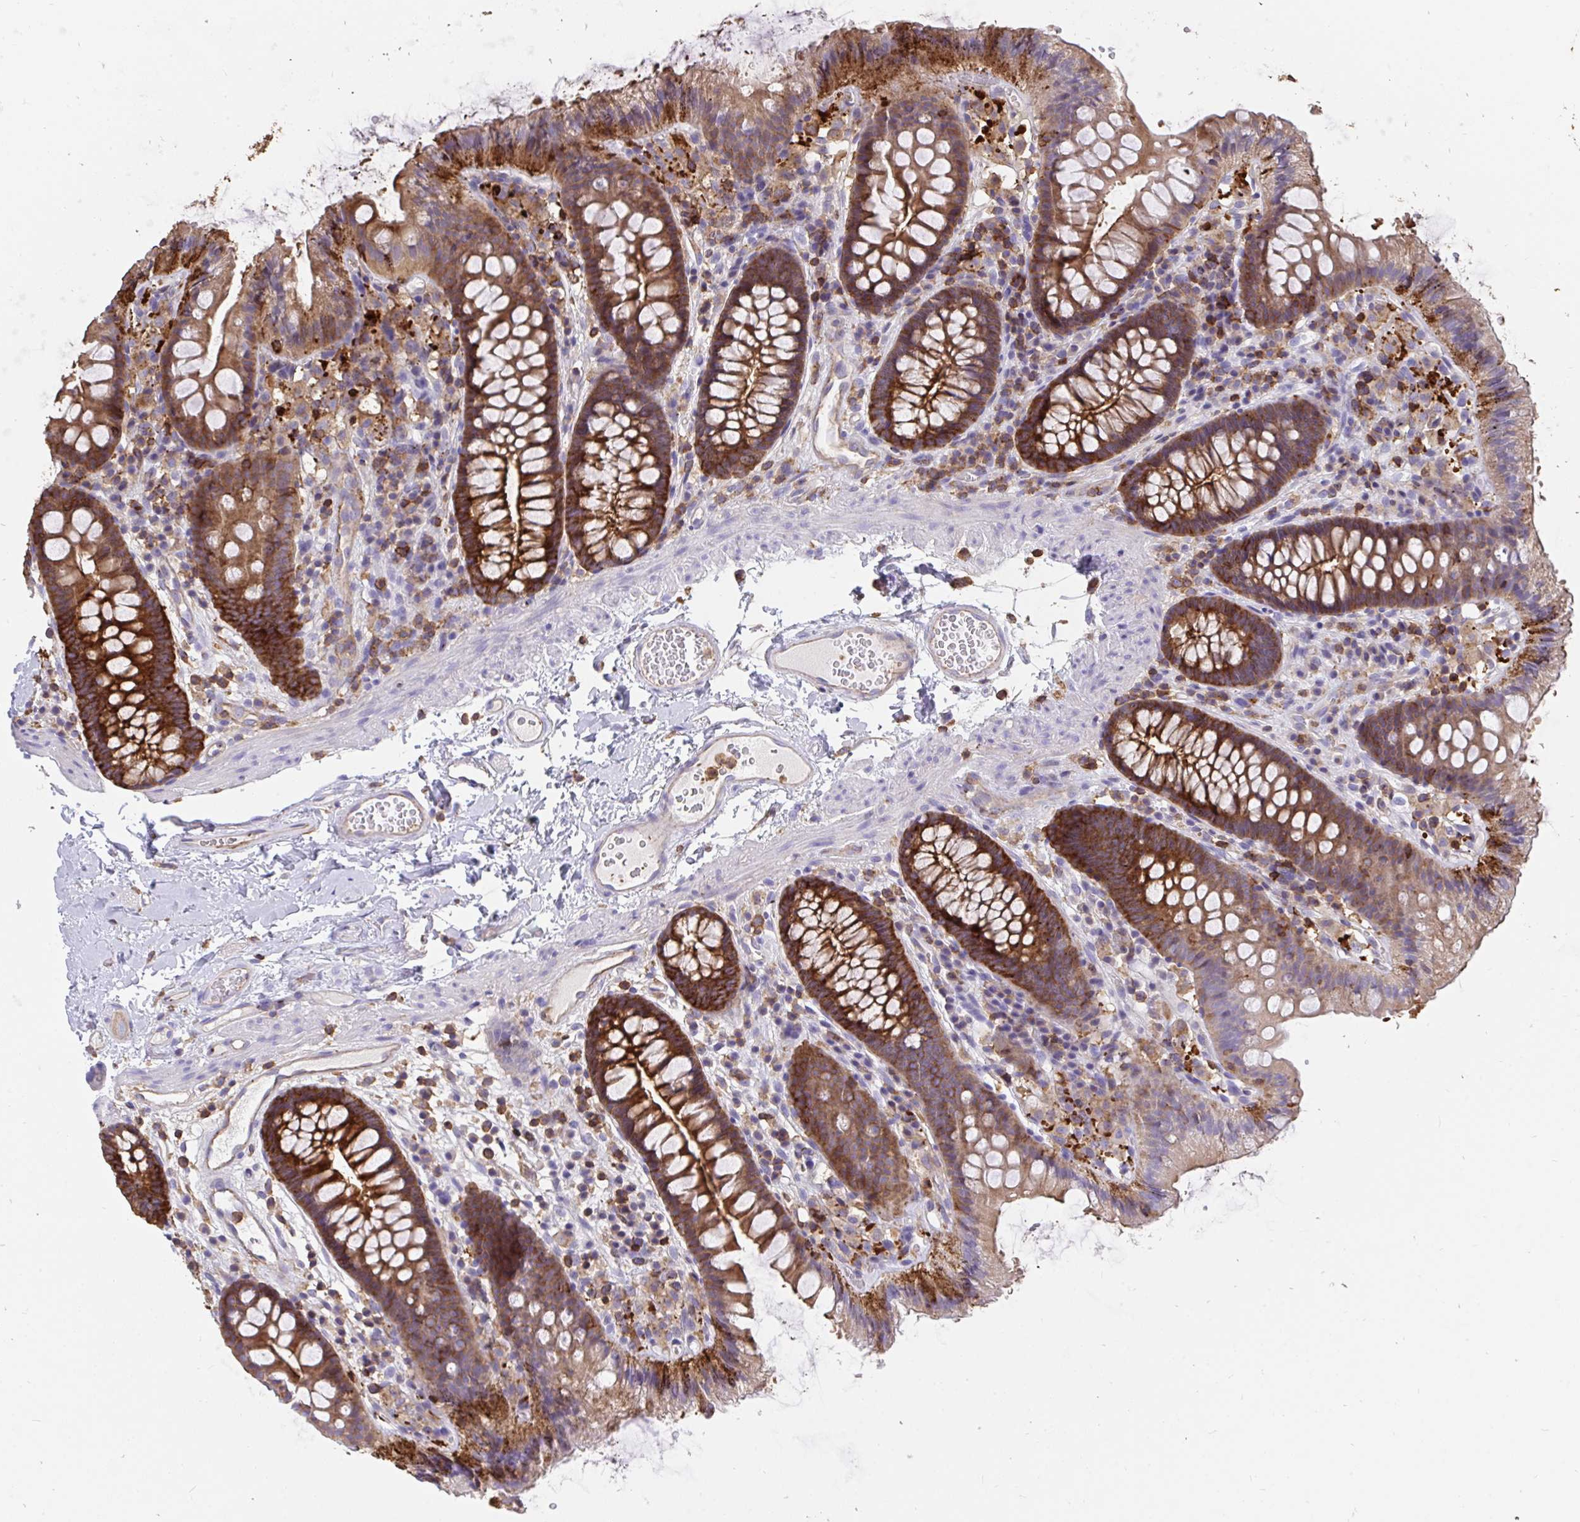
{"staining": {"intensity": "weak", "quantity": "25%-75%", "location": "cytoplasmic/membranous"}, "tissue": "colon", "cell_type": "Endothelial cells", "image_type": "normal", "snomed": [{"axis": "morphology", "description": "Normal tissue, NOS"}, {"axis": "topography", "description": "Colon"}], "caption": "The immunohistochemical stain labels weak cytoplasmic/membranous positivity in endothelial cells of unremarkable colon. The staining is performed using DAB brown chromogen to label protein expression. The nuclei are counter-stained blue using hematoxylin.", "gene": "CFL1", "patient": {"sex": "male", "age": 84}}